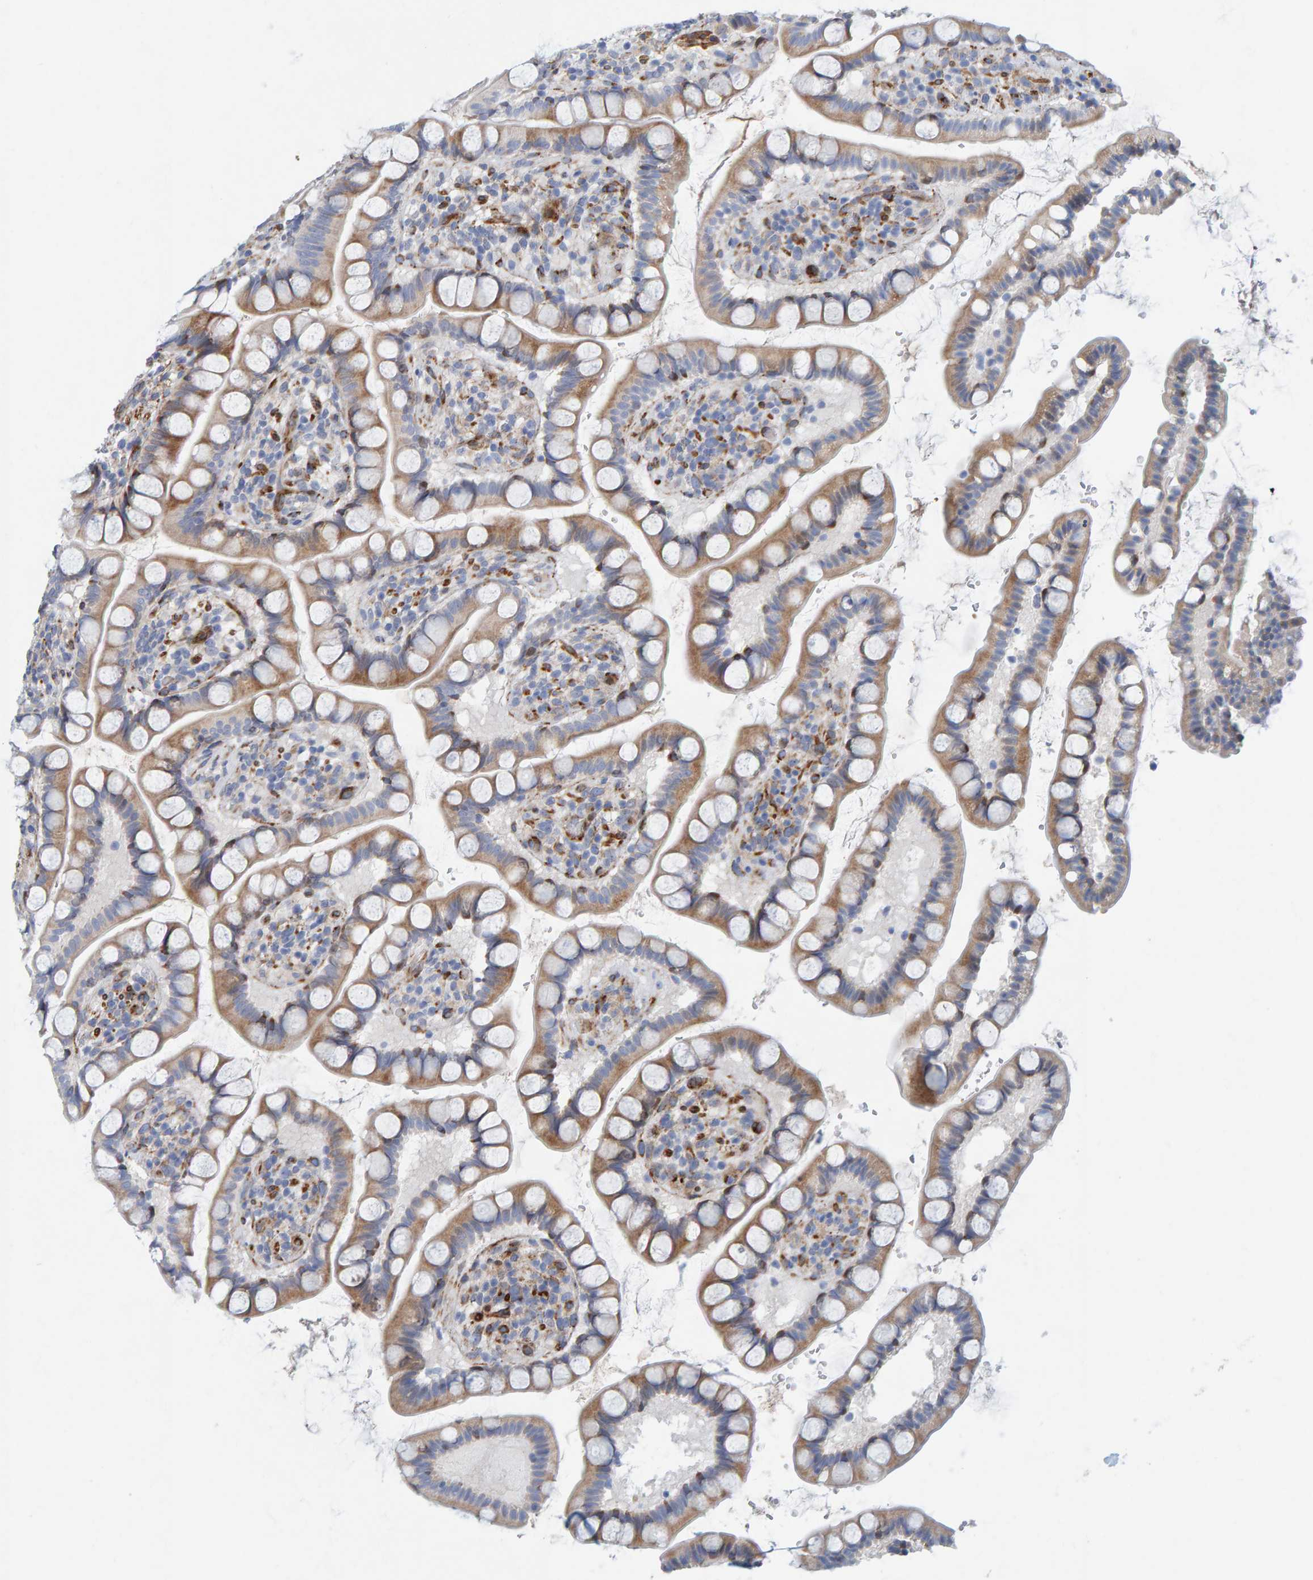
{"staining": {"intensity": "weak", "quantity": "25%-75%", "location": "cytoplasmic/membranous"}, "tissue": "small intestine", "cell_type": "Glandular cells", "image_type": "normal", "snomed": [{"axis": "morphology", "description": "Normal tissue, NOS"}, {"axis": "topography", "description": "Small intestine"}], "caption": "A brown stain highlights weak cytoplasmic/membranous staining of a protein in glandular cells of benign human small intestine. (Brightfield microscopy of DAB IHC at high magnification).", "gene": "MMP16", "patient": {"sex": "female", "age": 84}}